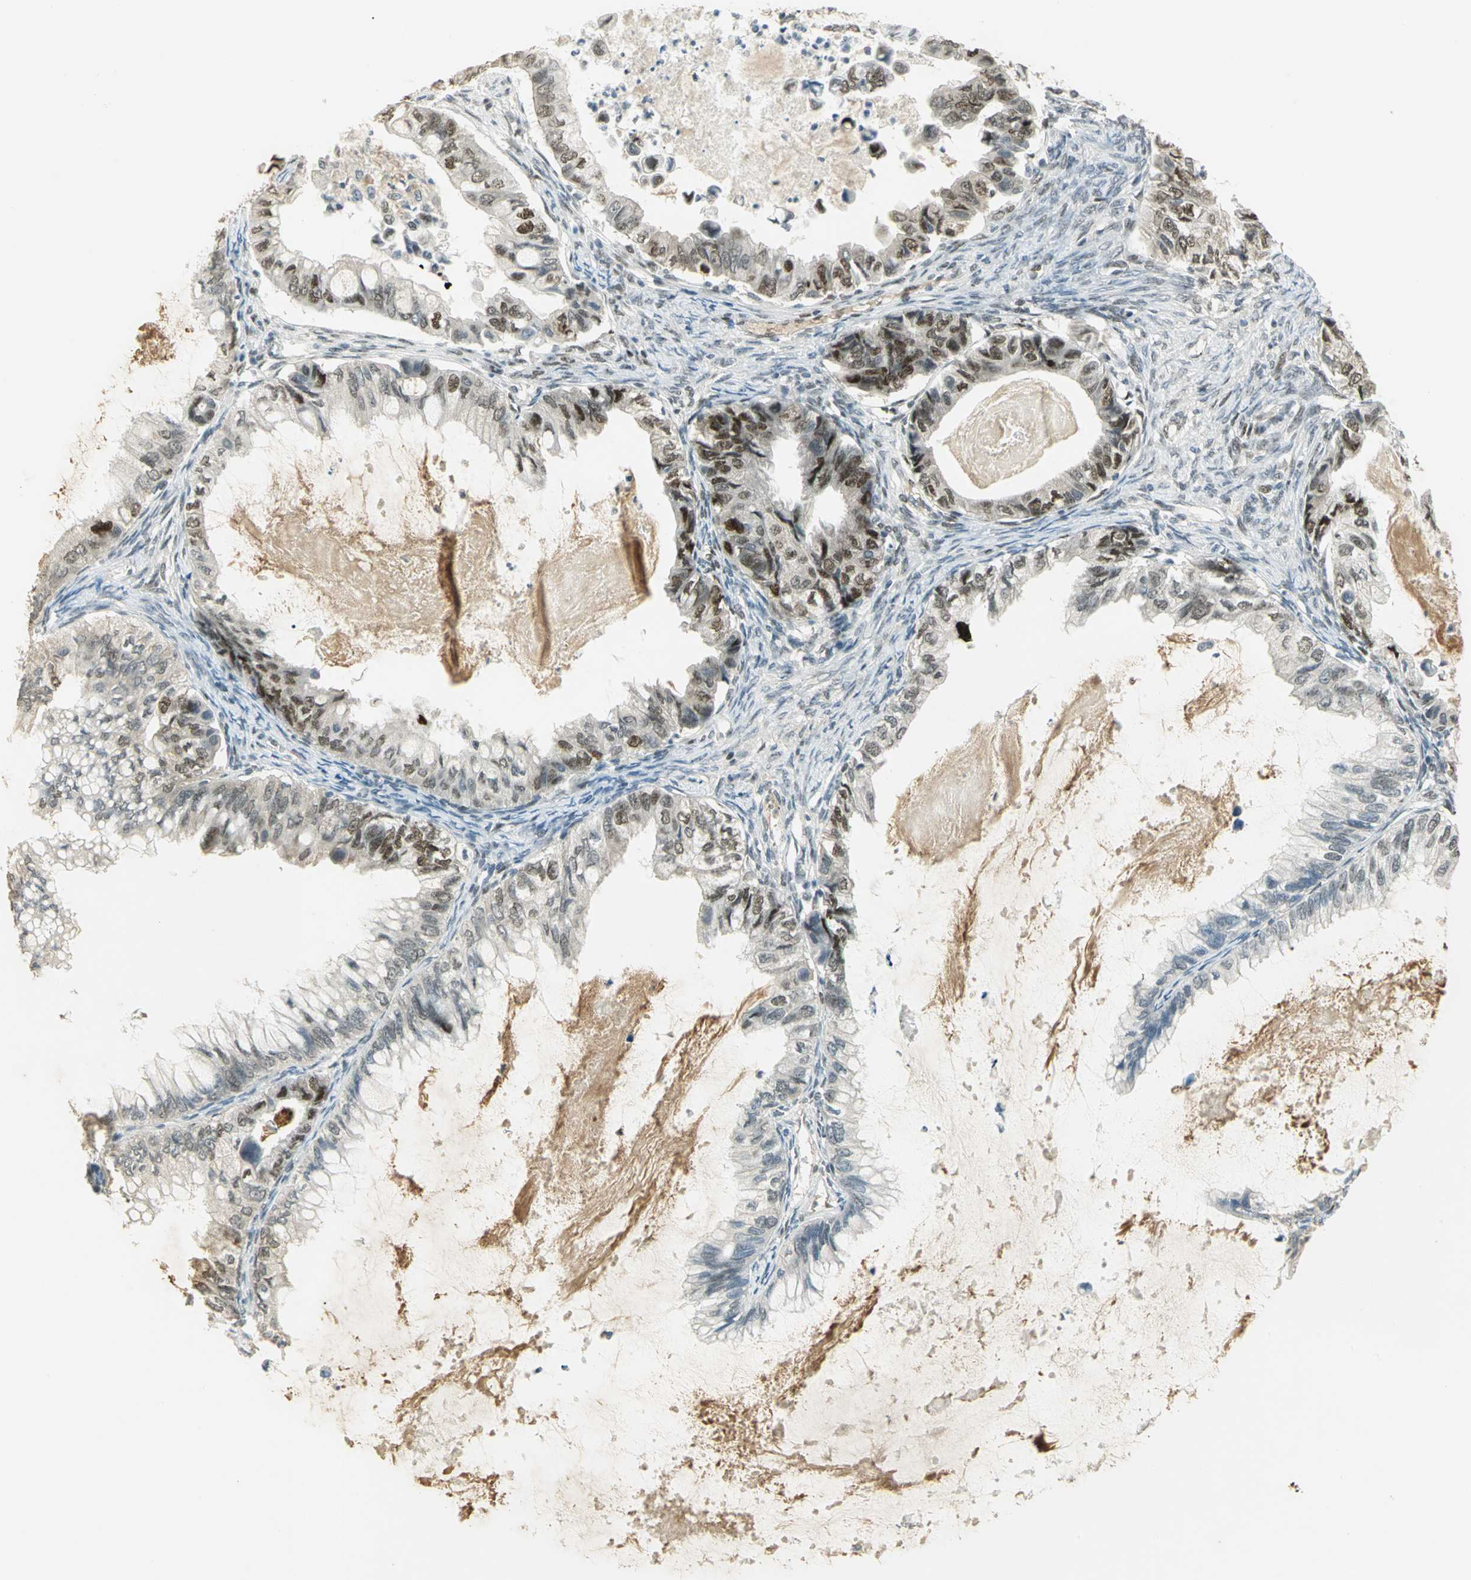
{"staining": {"intensity": "strong", "quantity": ">75%", "location": "nuclear"}, "tissue": "ovarian cancer", "cell_type": "Tumor cells", "image_type": "cancer", "snomed": [{"axis": "morphology", "description": "Cystadenocarcinoma, mucinous, NOS"}, {"axis": "topography", "description": "Ovary"}], "caption": "The immunohistochemical stain highlights strong nuclear positivity in tumor cells of ovarian cancer tissue.", "gene": "AK6", "patient": {"sex": "female", "age": 80}}